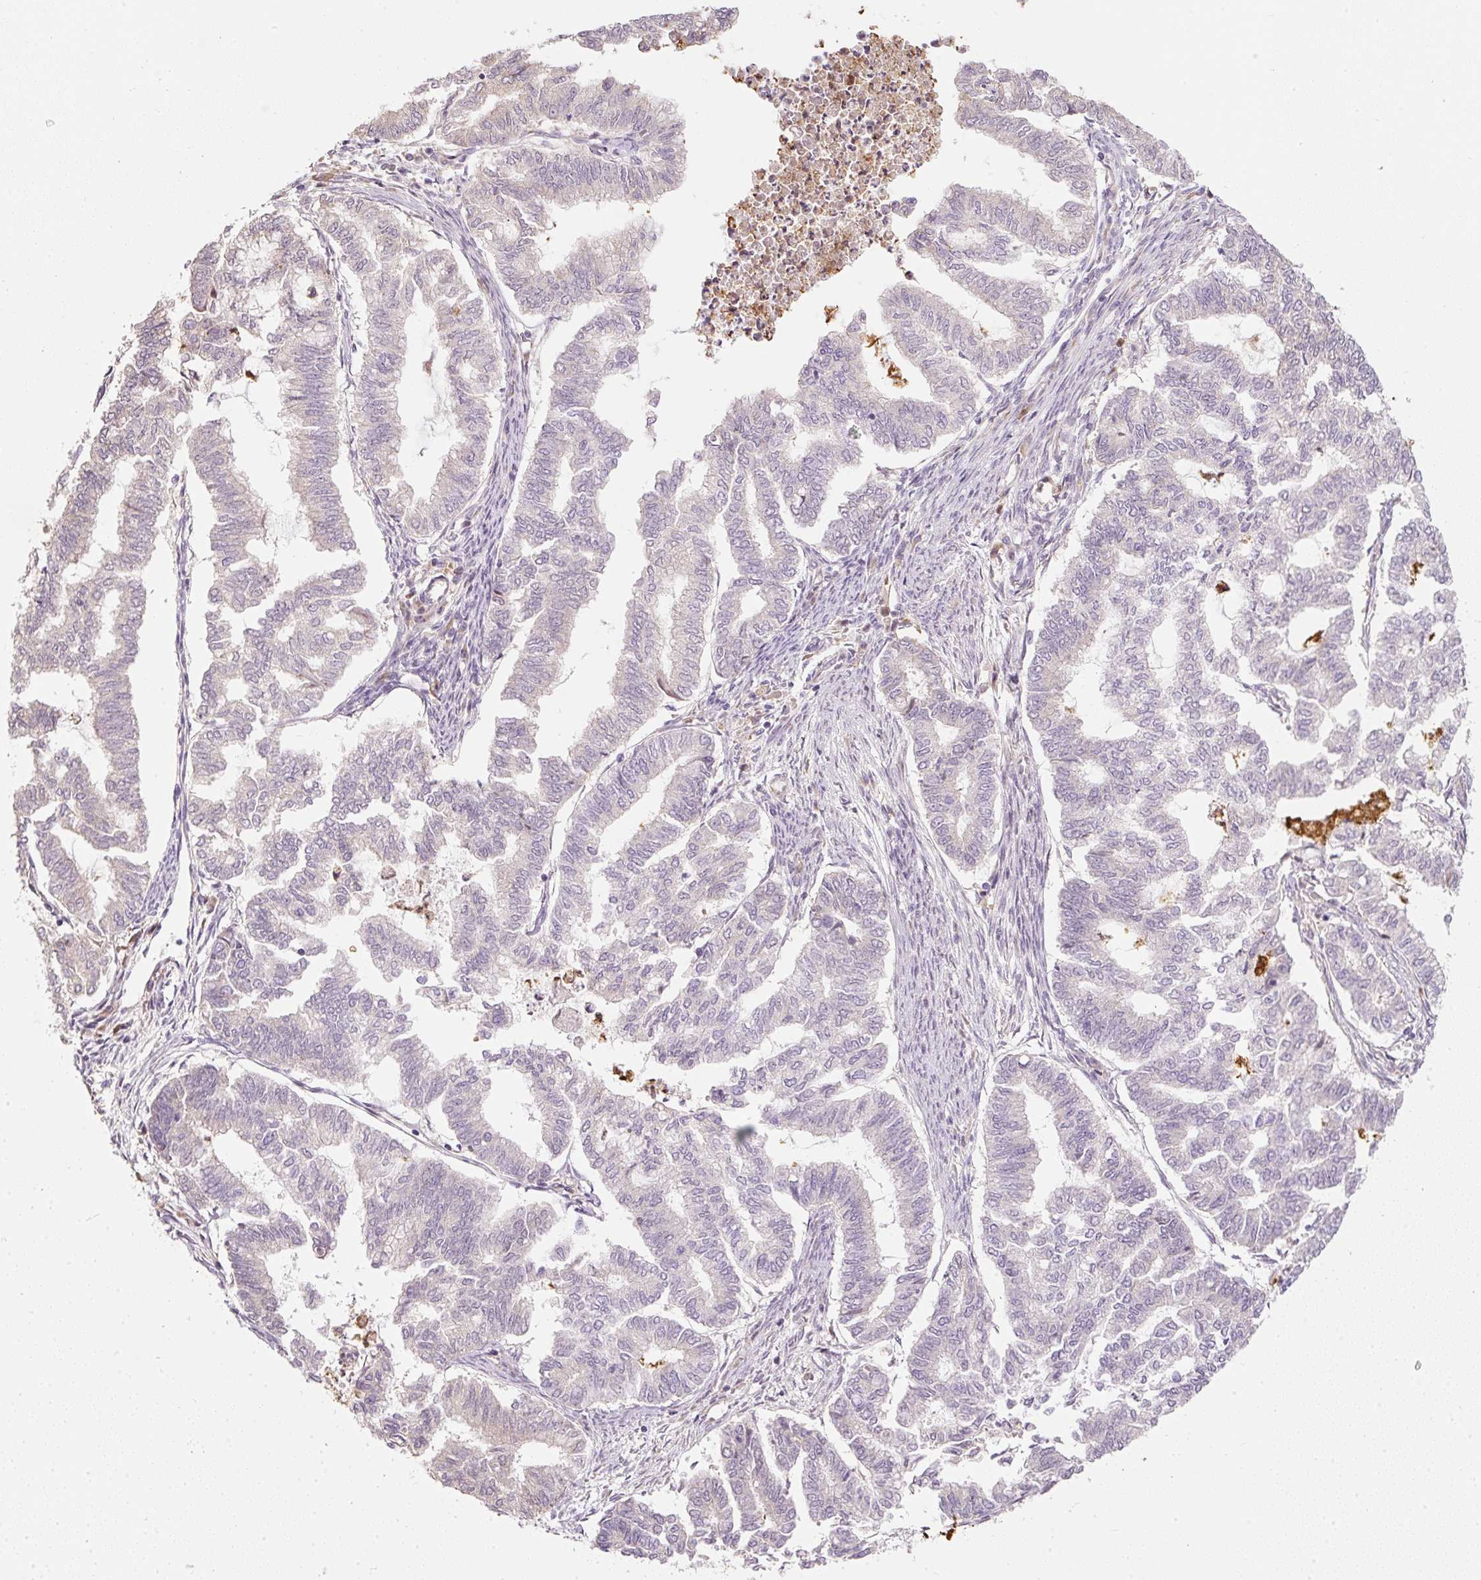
{"staining": {"intensity": "negative", "quantity": "none", "location": "none"}, "tissue": "endometrial cancer", "cell_type": "Tumor cells", "image_type": "cancer", "snomed": [{"axis": "morphology", "description": "Adenocarcinoma, NOS"}, {"axis": "topography", "description": "Endometrium"}], "caption": "The histopathology image demonstrates no significant expression in tumor cells of endometrial cancer.", "gene": "CTTNBP2", "patient": {"sex": "female", "age": 79}}